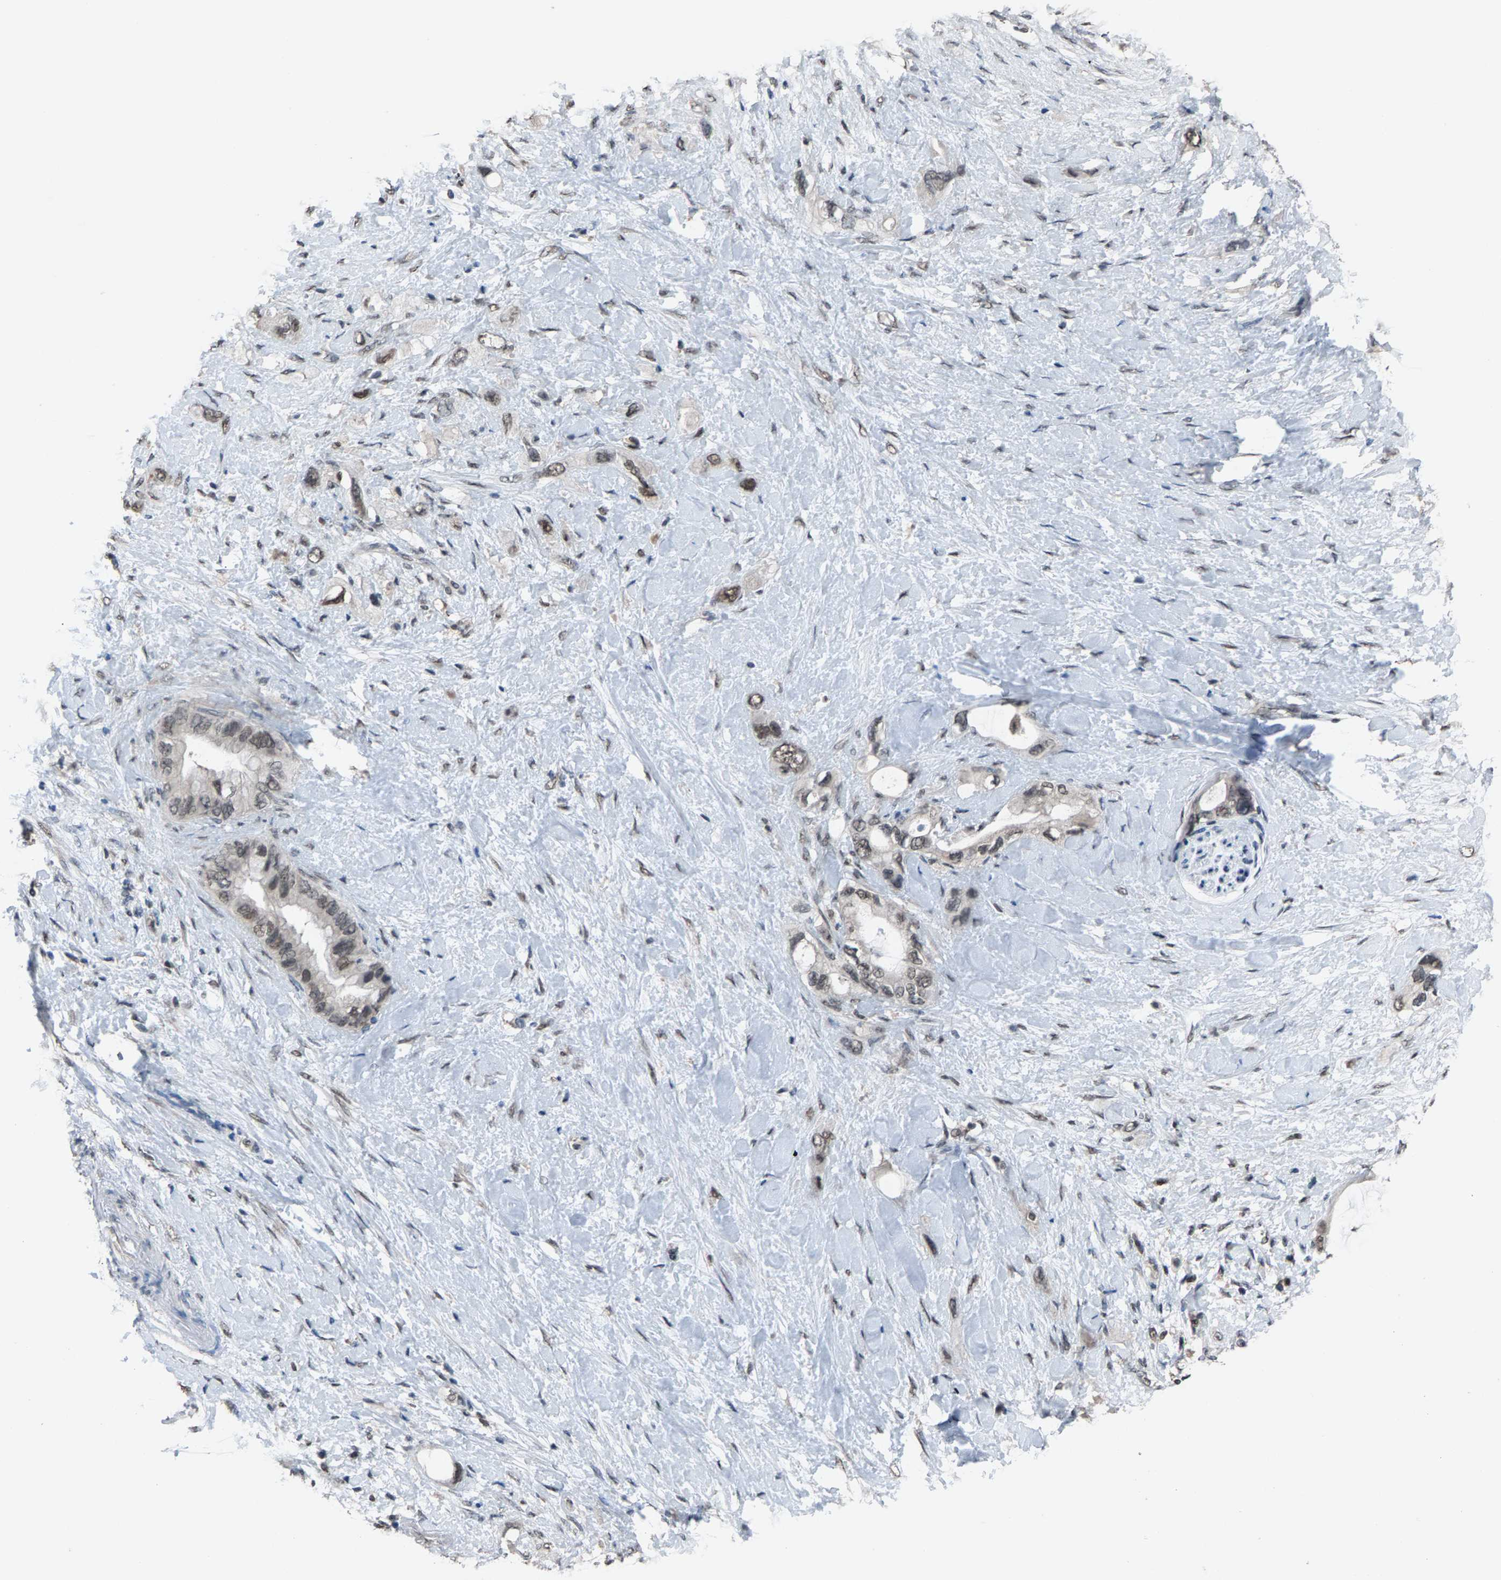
{"staining": {"intensity": "weak", "quantity": ">75%", "location": "nuclear"}, "tissue": "pancreatic cancer", "cell_type": "Tumor cells", "image_type": "cancer", "snomed": [{"axis": "morphology", "description": "Adenocarcinoma, NOS"}, {"axis": "topography", "description": "Pancreas"}], "caption": "Approximately >75% of tumor cells in pancreatic cancer display weak nuclear protein positivity as visualized by brown immunohistochemical staining.", "gene": "ZNF276", "patient": {"sex": "female", "age": 56}}